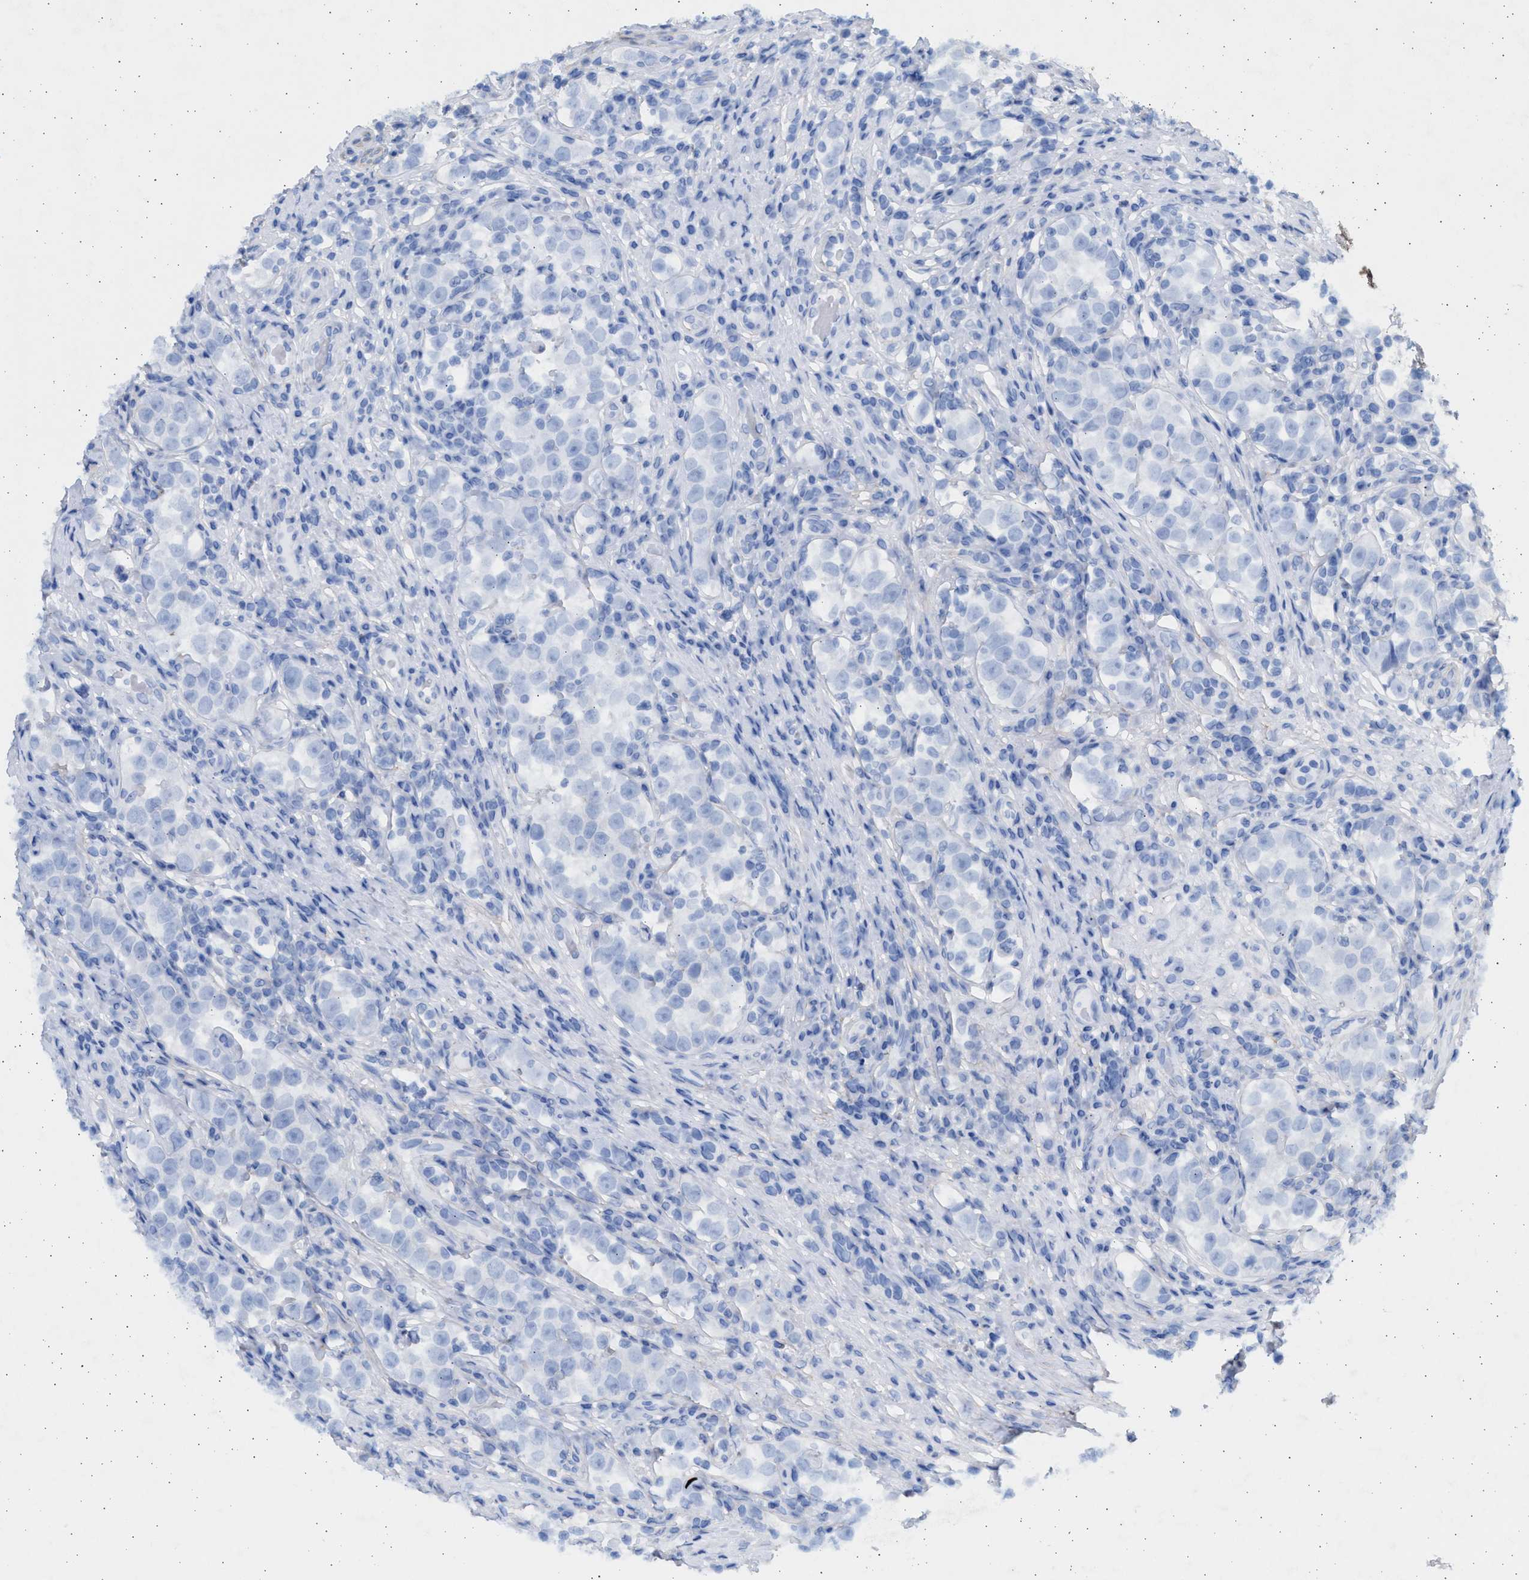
{"staining": {"intensity": "negative", "quantity": "none", "location": "none"}, "tissue": "testis cancer", "cell_type": "Tumor cells", "image_type": "cancer", "snomed": [{"axis": "morphology", "description": "Normal tissue, NOS"}, {"axis": "morphology", "description": "Seminoma, NOS"}, {"axis": "topography", "description": "Testis"}], "caption": "Tumor cells show no significant protein positivity in seminoma (testis).", "gene": "NBR1", "patient": {"sex": "male", "age": 43}}